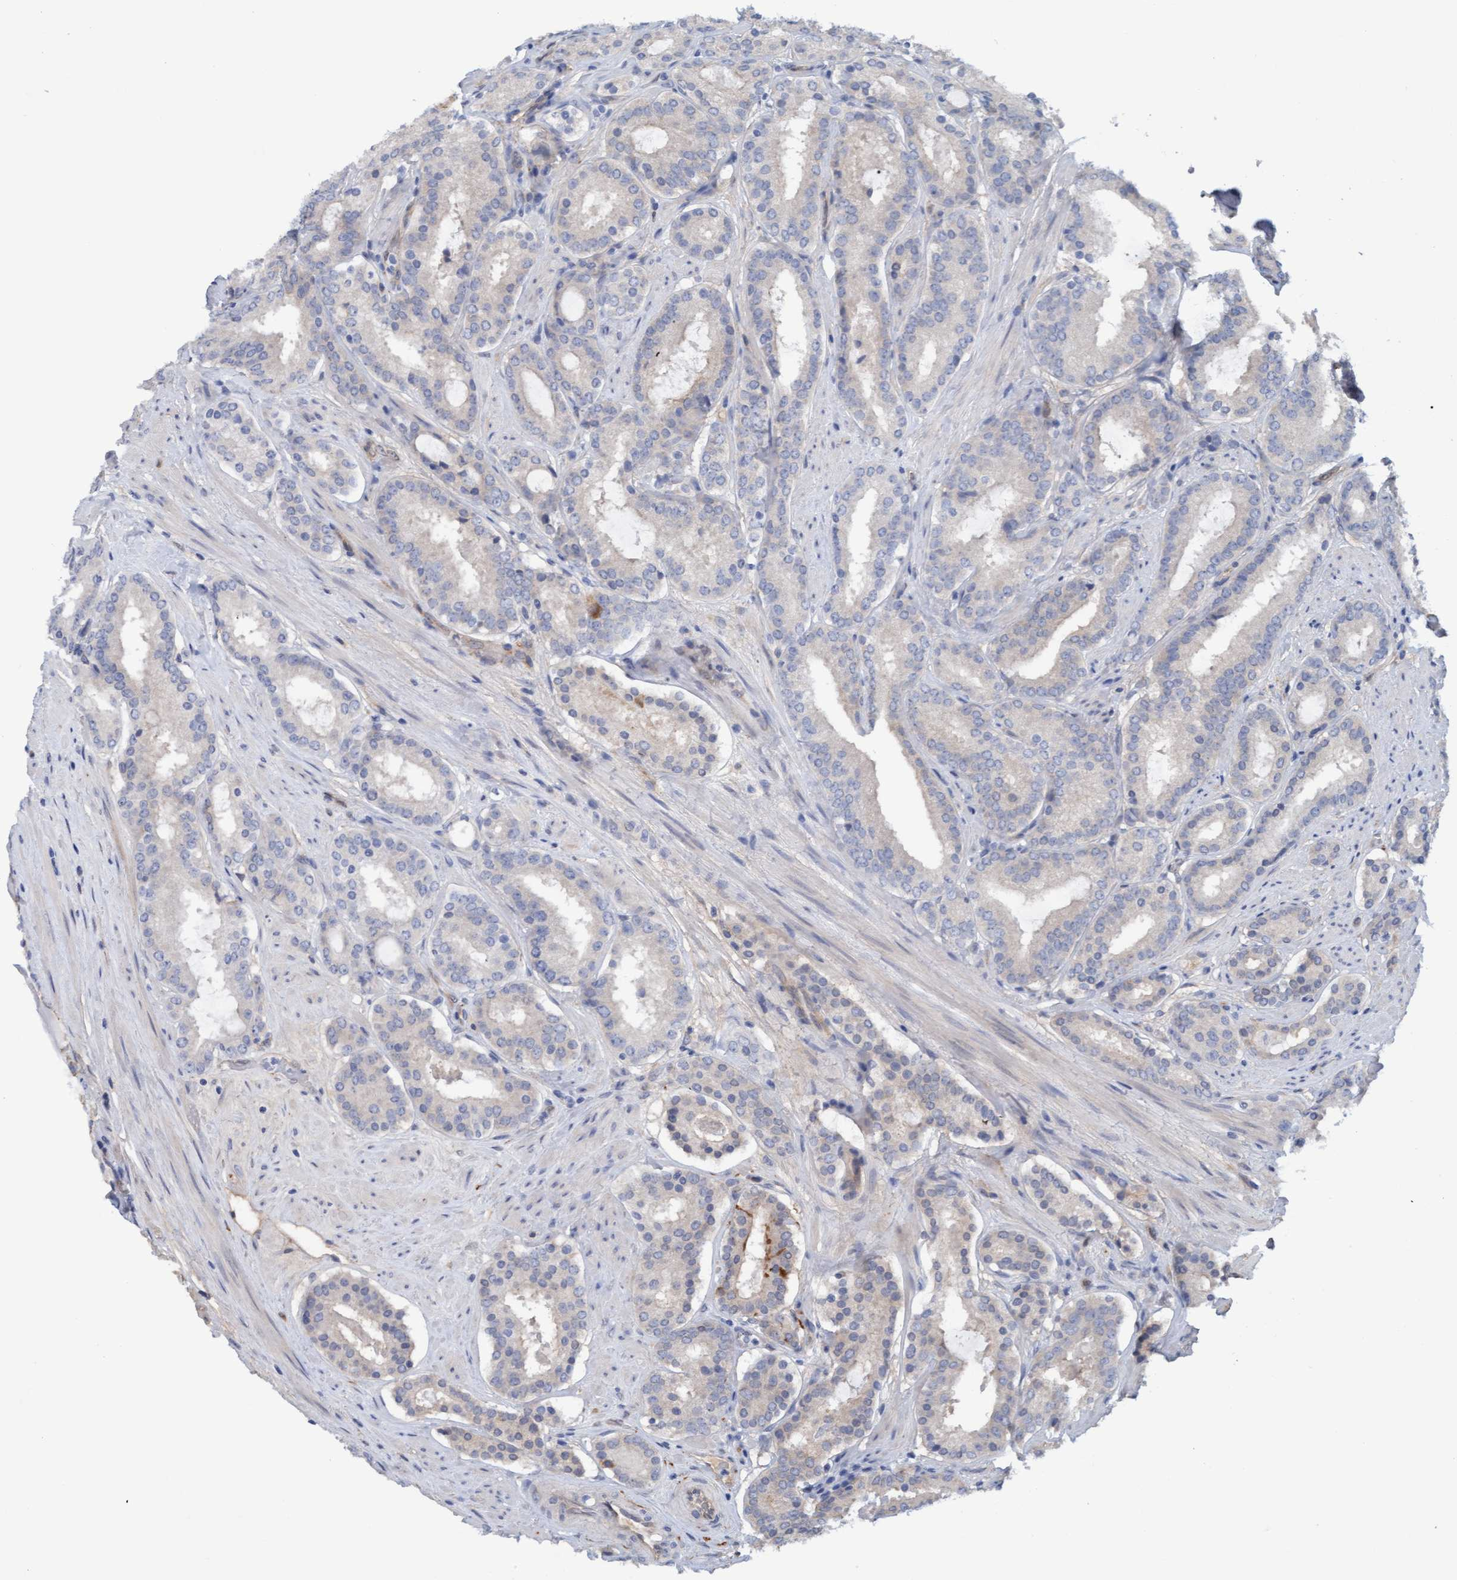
{"staining": {"intensity": "weak", "quantity": "<25%", "location": "cytoplasmic/membranous"}, "tissue": "prostate cancer", "cell_type": "Tumor cells", "image_type": "cancer", "snomed": [{"axis": "morphology", "description": "Adenocarcinoma, Low grade"}, {"axis": "topography", "description": "Prostate"}], "caption": "Histopathology image shows no significant protein expression in tumor cells of prostate cancer.", "gene": "STXBP1", "patient": {"sex": "male", "age": 69}}